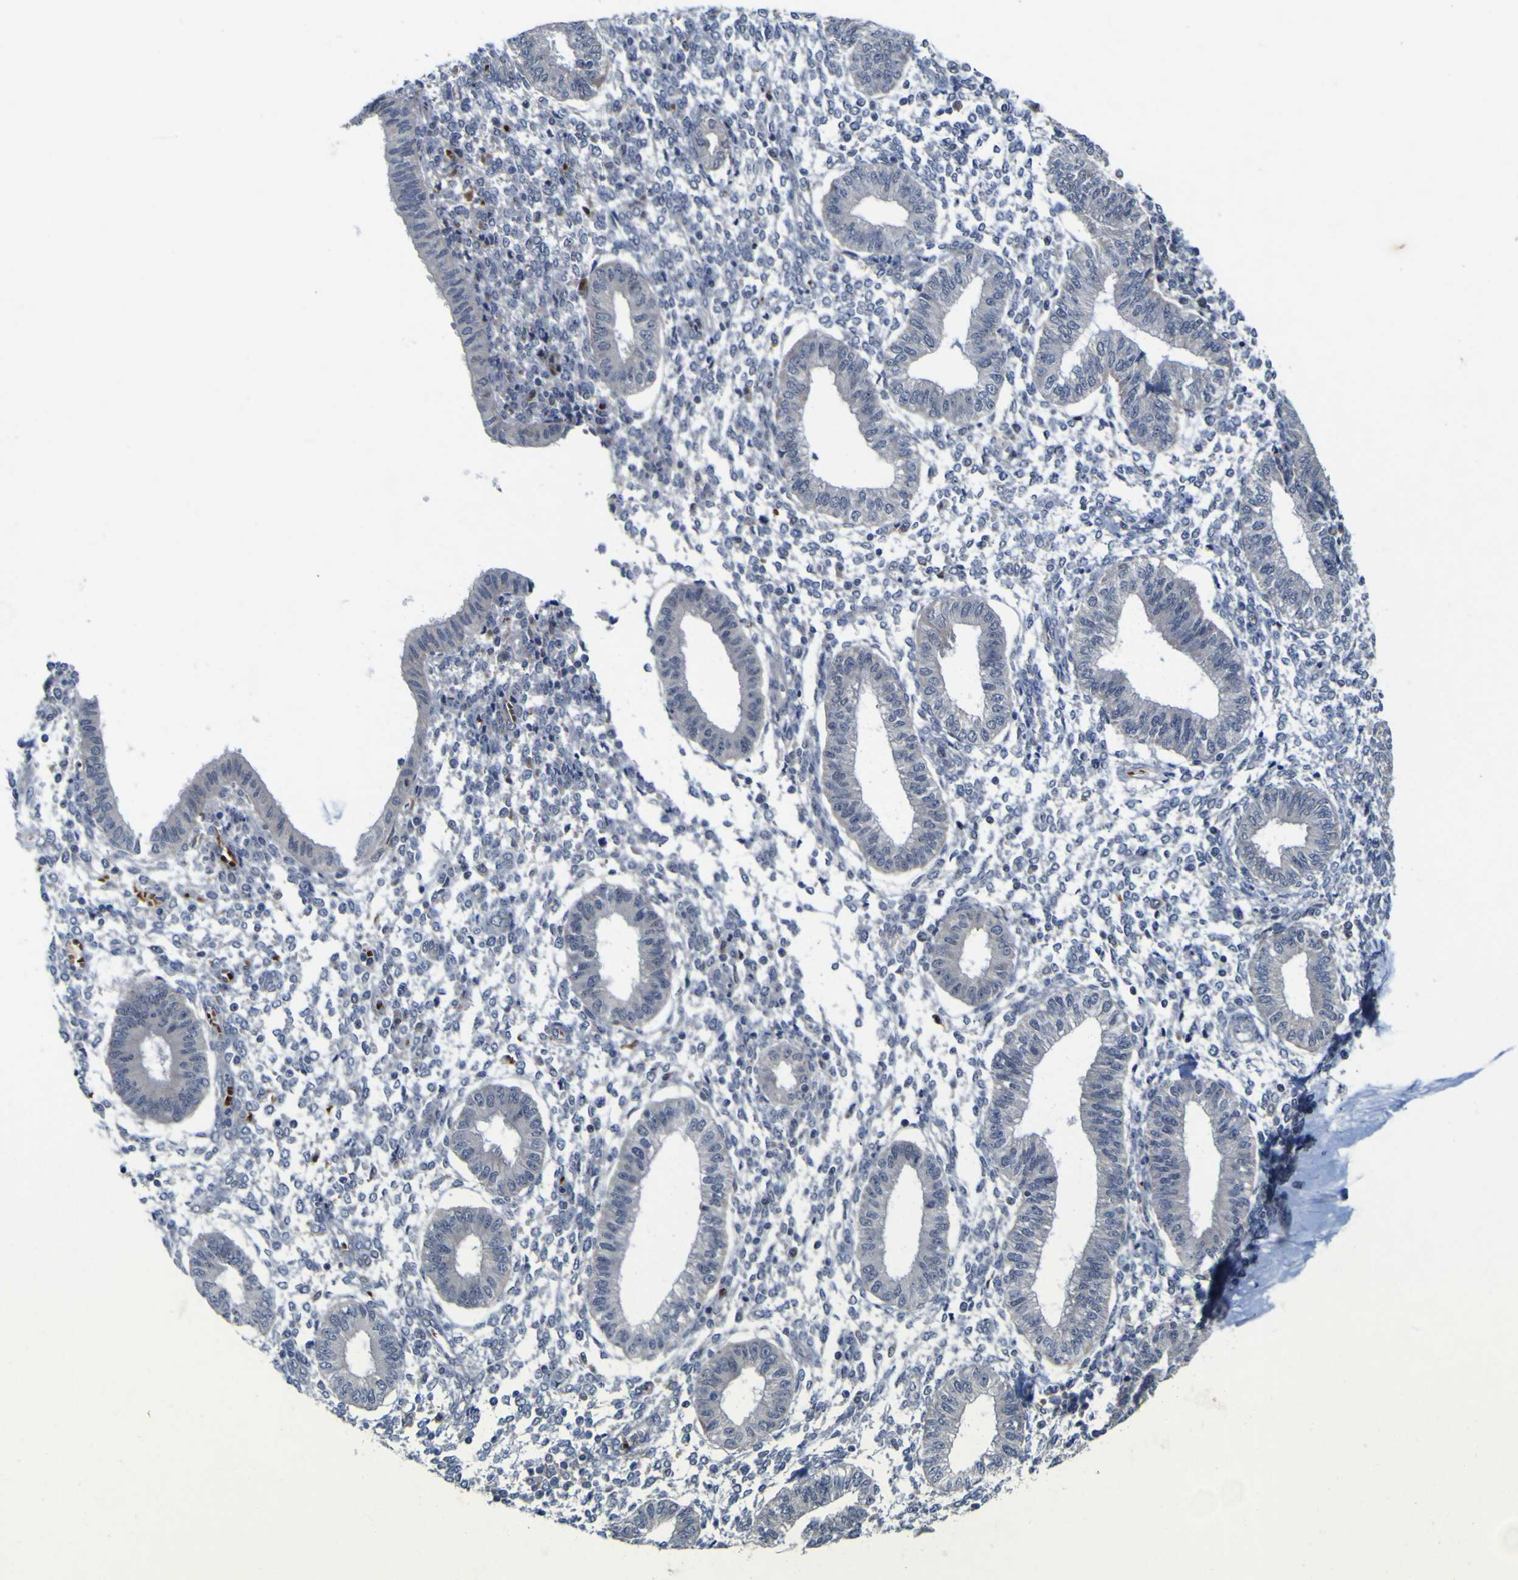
{"staining": {"intensity": "negative", "quantity": "none", "location": "none"}, "tissue": "endometrium", "cell_type": "Cells in endometrial stroma", "image_type": "normal", "snomed": [{"axis": "morphology", "description": "Normal tissue, NOS"}, {"axis": "topography", "description": "Endometrium"}], "caption": "The photomicrograph exhibits no significant positivity in cells in endometrial stroma of endometrium.", "gene": "NAV1", "patient": {"sex": "female", "age": 50}}